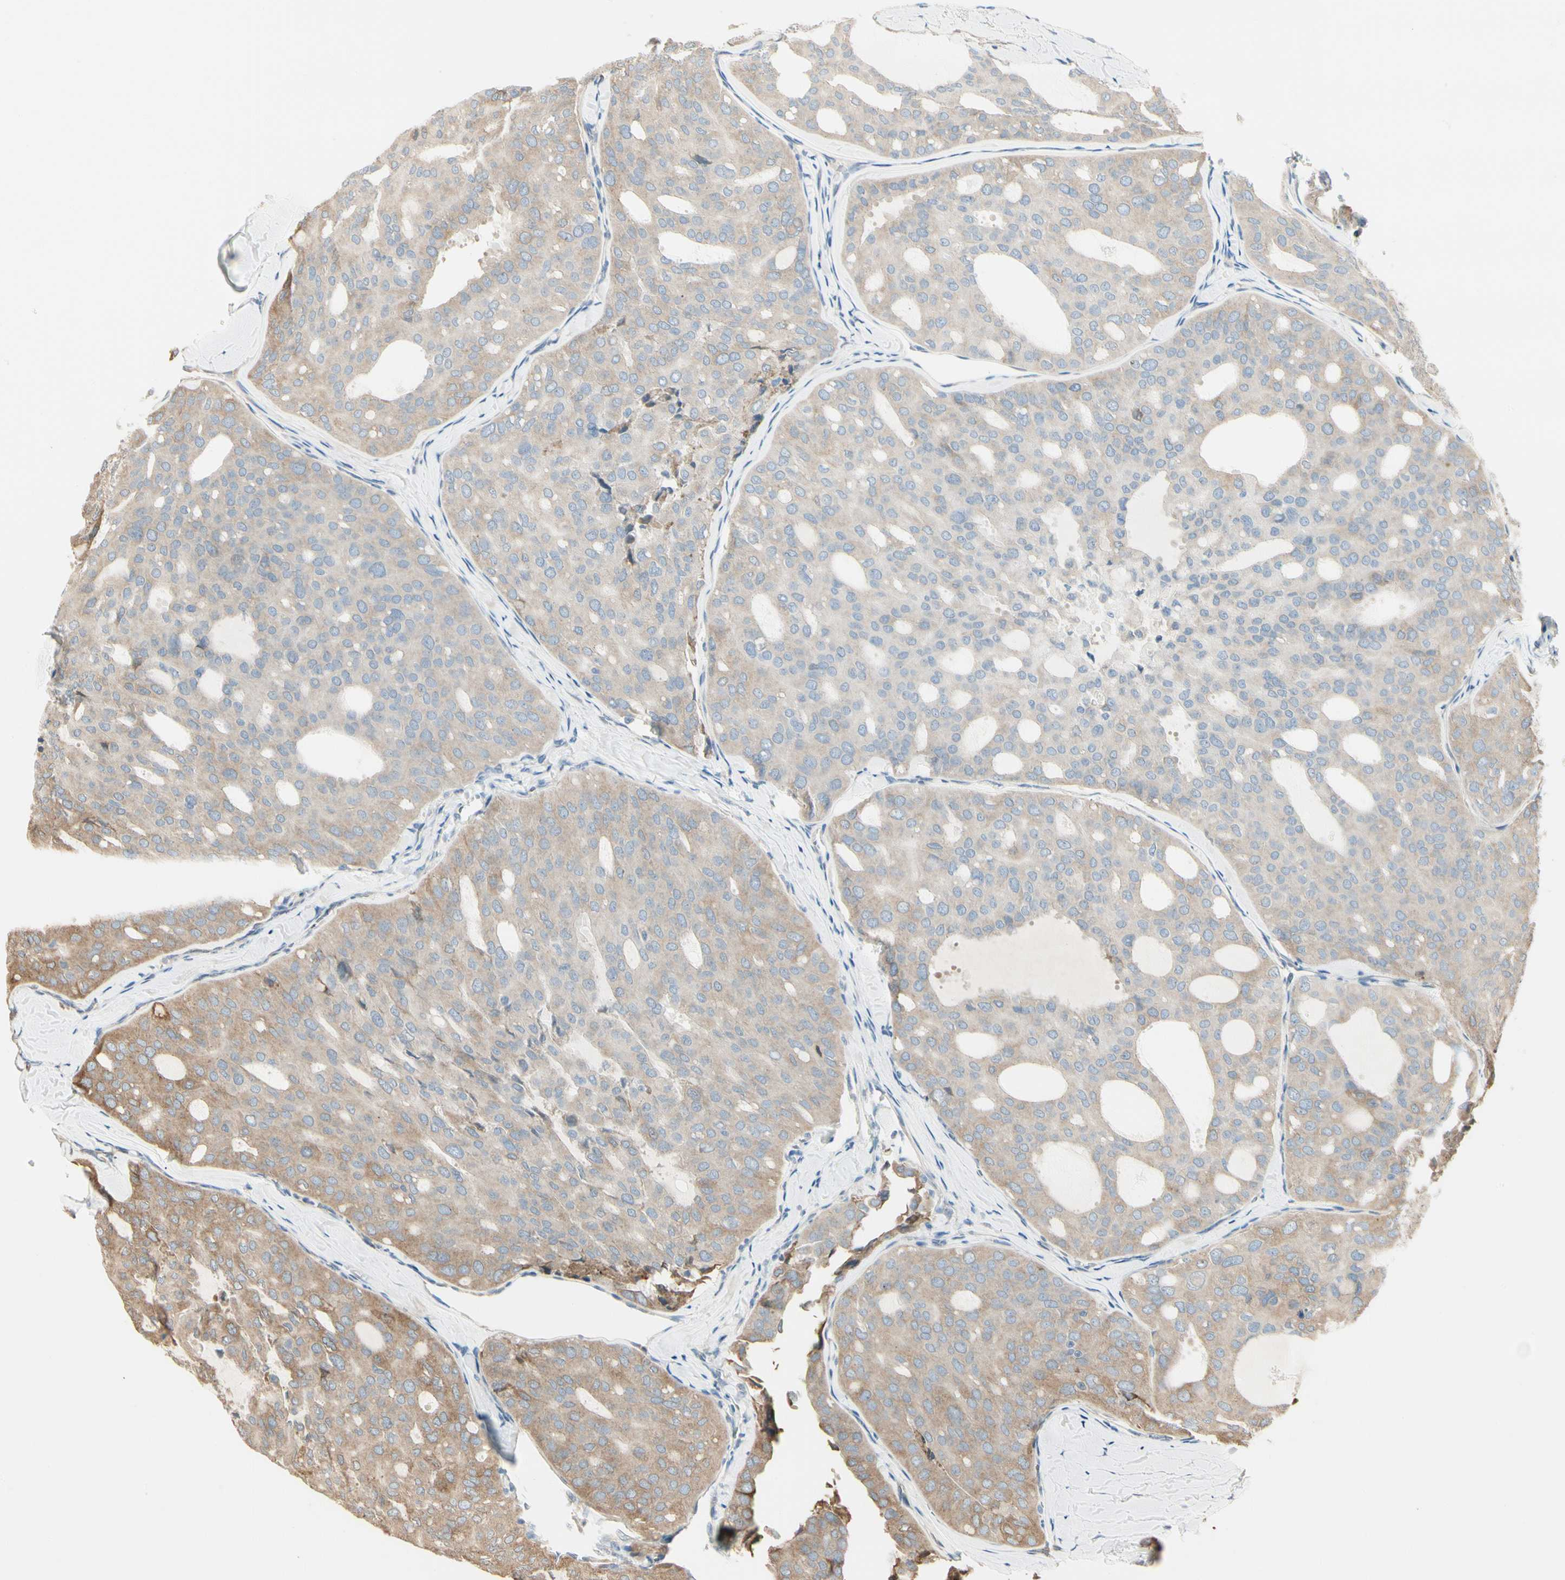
{"staining": {"intensity": "weak", "quantity": ">75%", "location": "cytoplasmic/membranous"}, "tissue": "thyroid cancer", "cell_type": "Tumor cells", "image_type": "cancer", "snomed": [{"axis": "morphology", "description": "Follicular adenoma carcinoma, NOS"}, {"axis": "topography", "description": "Thyroid gland"}], "caption": "An image showing weak cytoplasmic/membranous positivity in approximately >75% of tumor cells in thyroid cancer (follicular adenoma carcinoma), as visualized by brown immunohistochemical staining.", "gene": "NUCB2", "patient": {"sex": "male", "age": 75}}